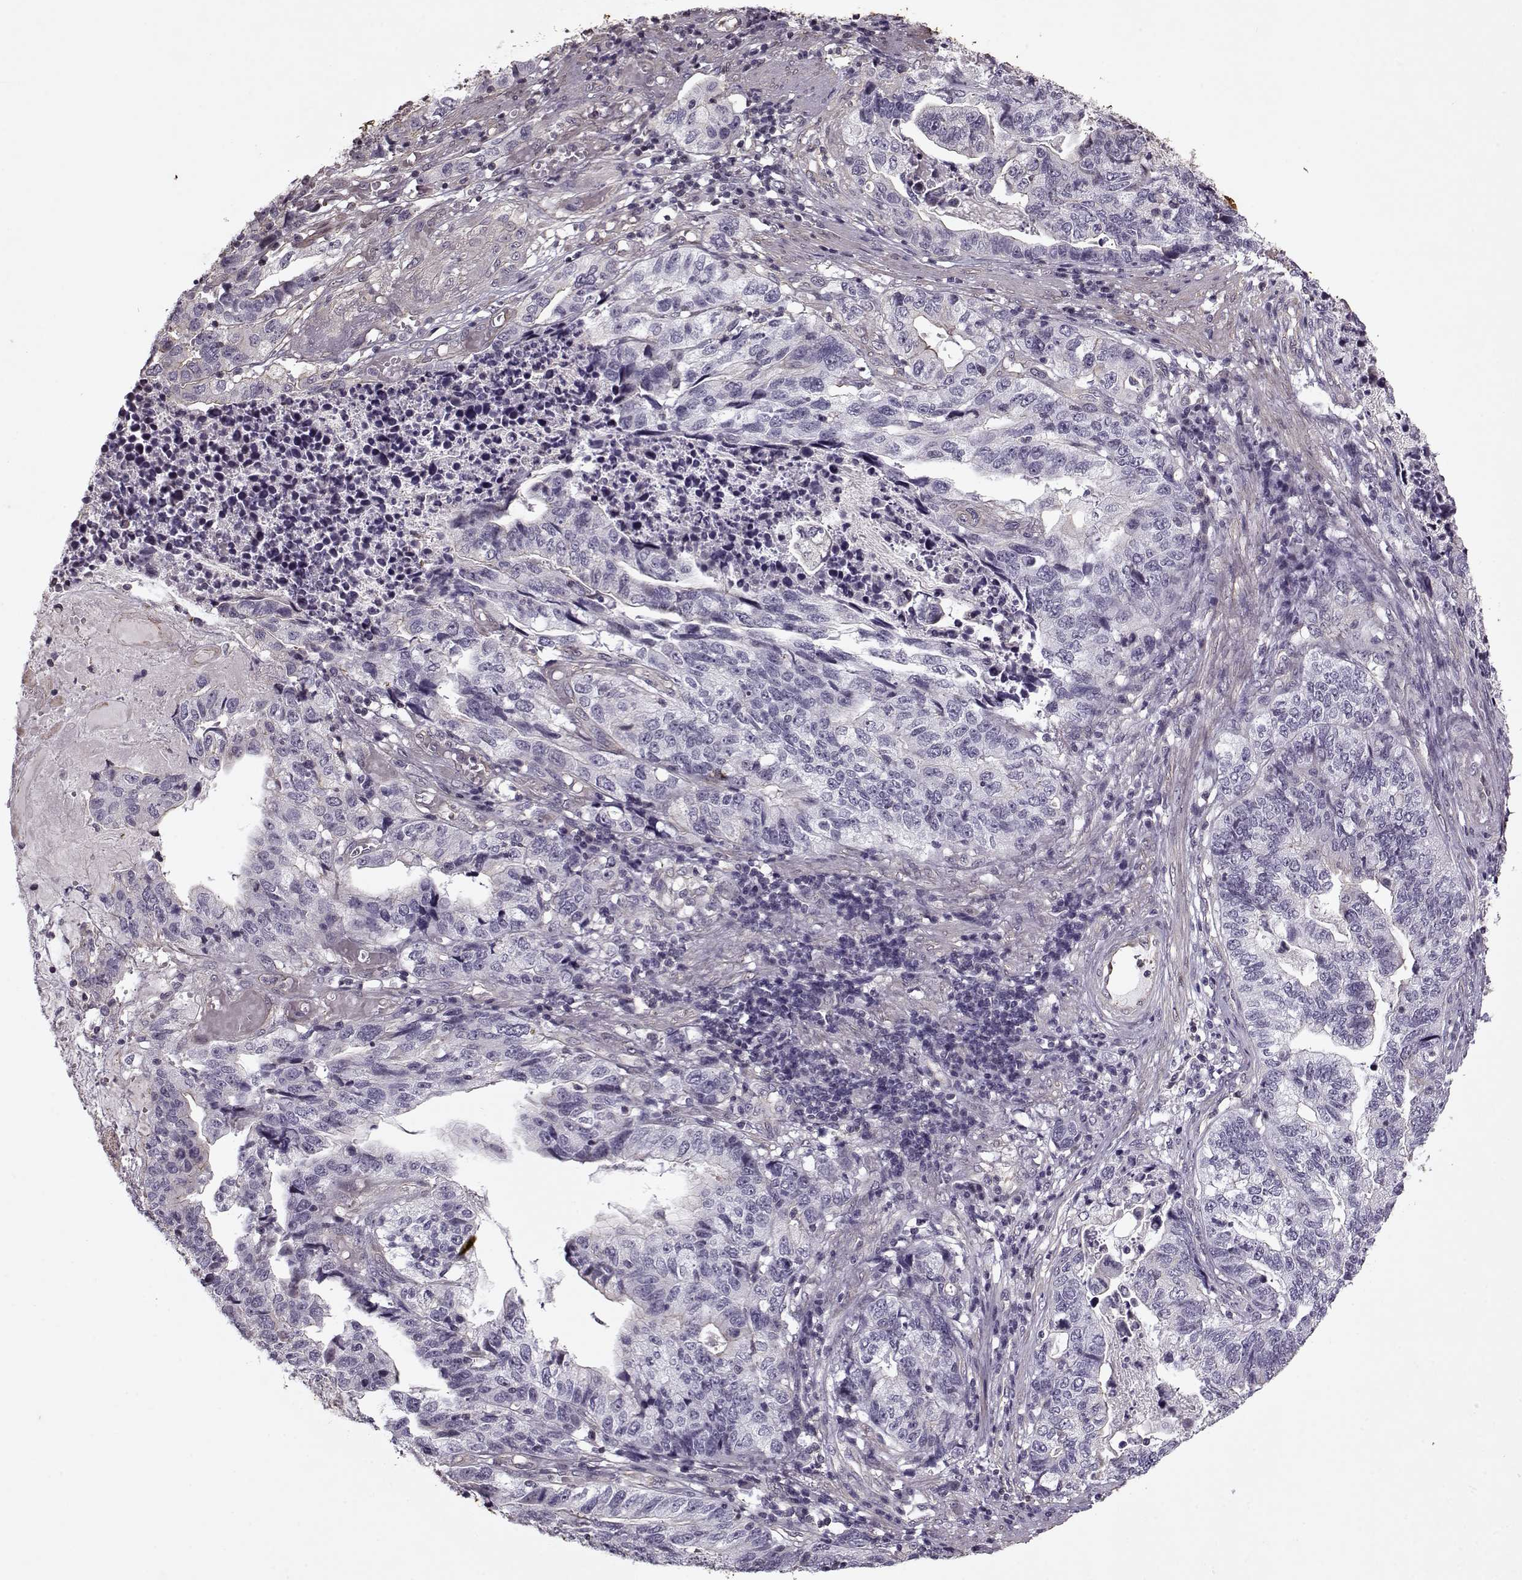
{"staining": {"intensity": "negative", "quantity": "none", "location": "none"}, "tissue": "stomach cancer", "cell_type": "Tumor cells", "image_type": "cancer", "snomed": [{"axis": "morphology", "description": "Adenocarcinoma, NOS"}, {"axis": "topography", "description": "Stomach, upper"}], "caption": "Image shows no significant protein positivity in tumor cells of stomach cancer (adenocarcinoma). (DAB (3,3'-diaminobenzidine) immunohistochemistry, high magnification).", "gene": "KRT9", "patient": {"sex": "female", "age": 67}}